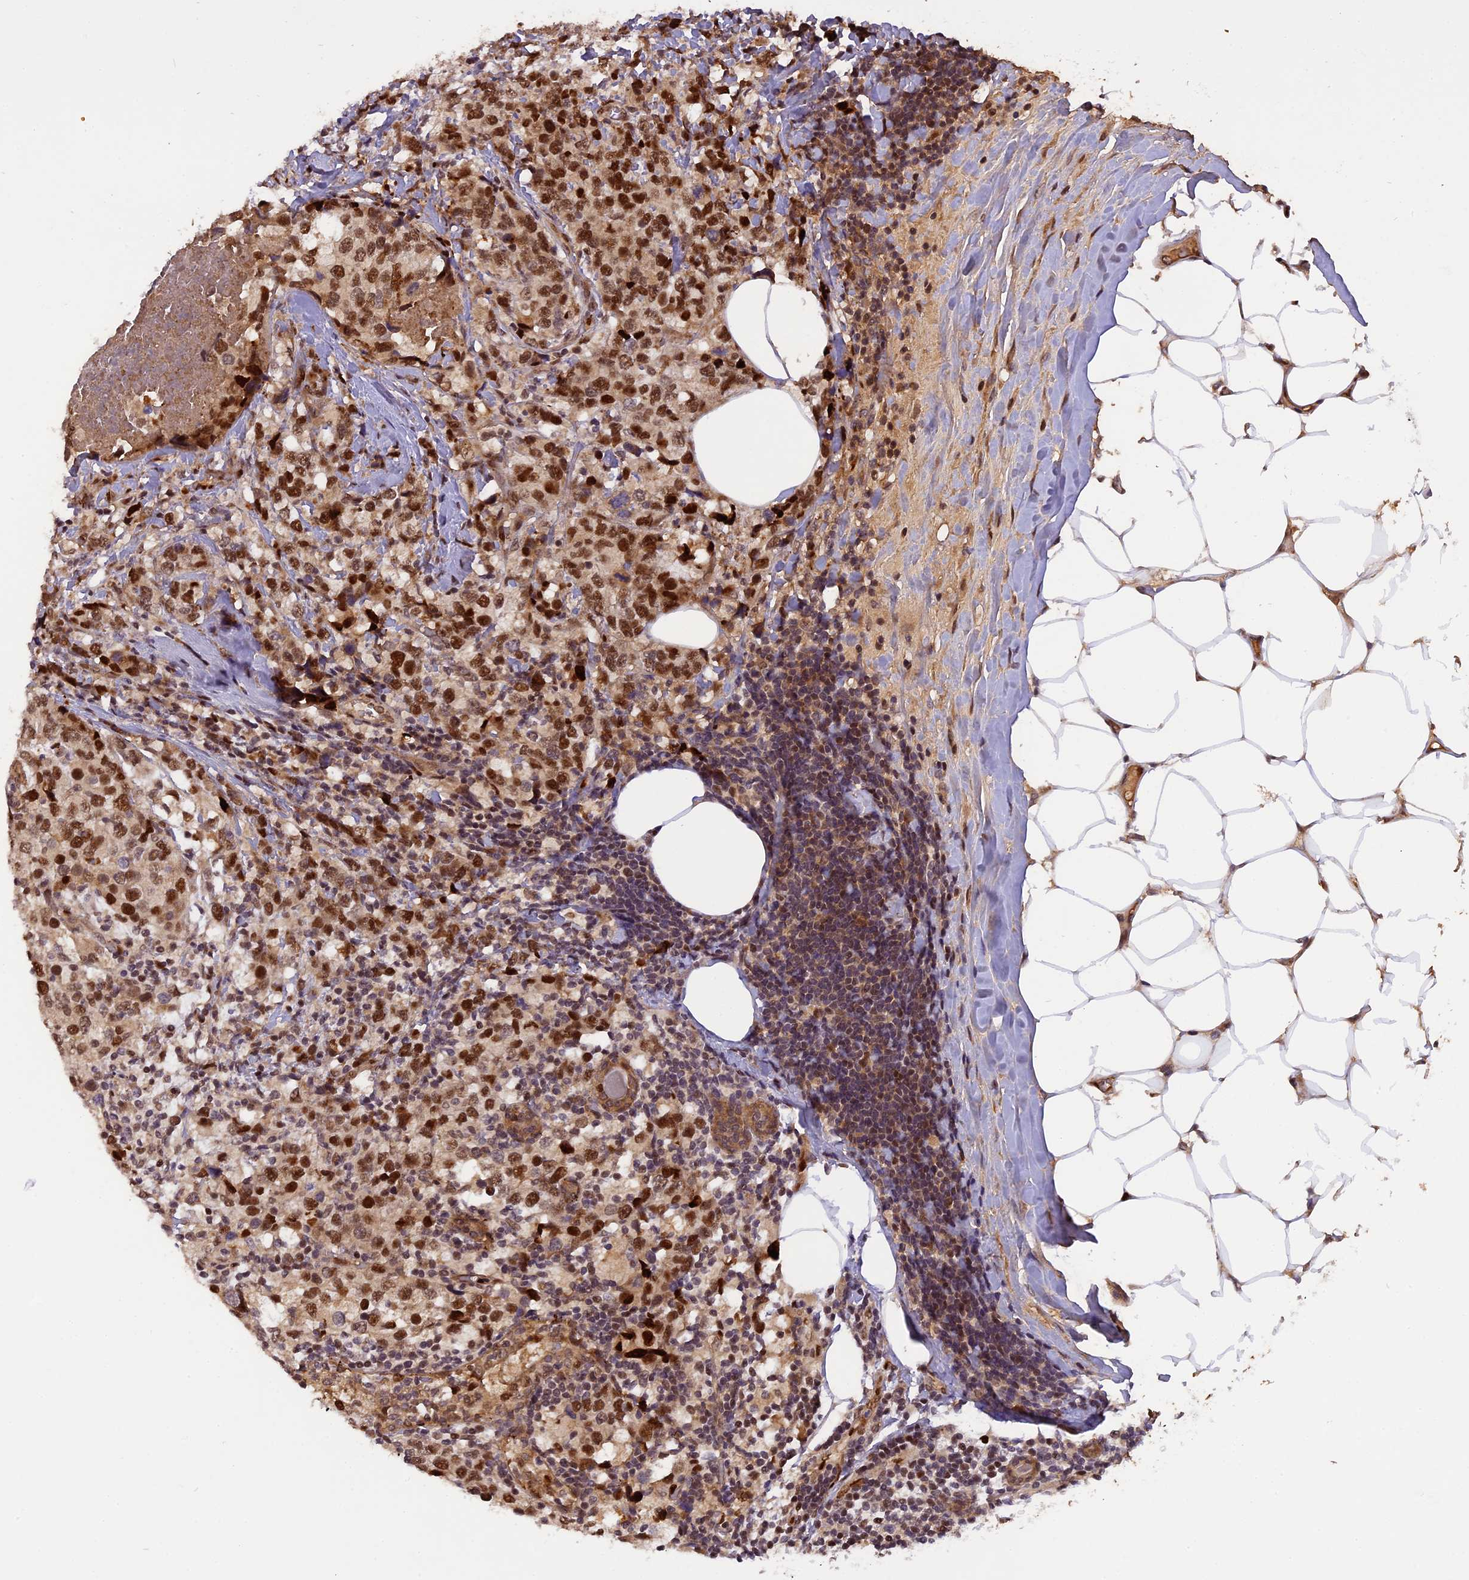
{"staining": {"intensity": "moderate", "quantity": ">75%", "location": "nuclear"}, "tissue": "breast cancer", "cell_type": "Tumor cells", "image_type": "cancer", "snomed": [{"axis": "morphology", "description": "Lobular carcinoma"}, {"axis": "topography", "description": "Breast"}], "caption": "Tumor cells demonstrate medium levels of moderate nuclear staining in about >75% of cells in human breast lobular carcinoma. The staining is performed using DAB brown chromogen to label protein expression. The nuclei are counter-stained blue using hematoxylin.", "gene": "MICALL1", "patient": {"sex": "female", "age": 59}}